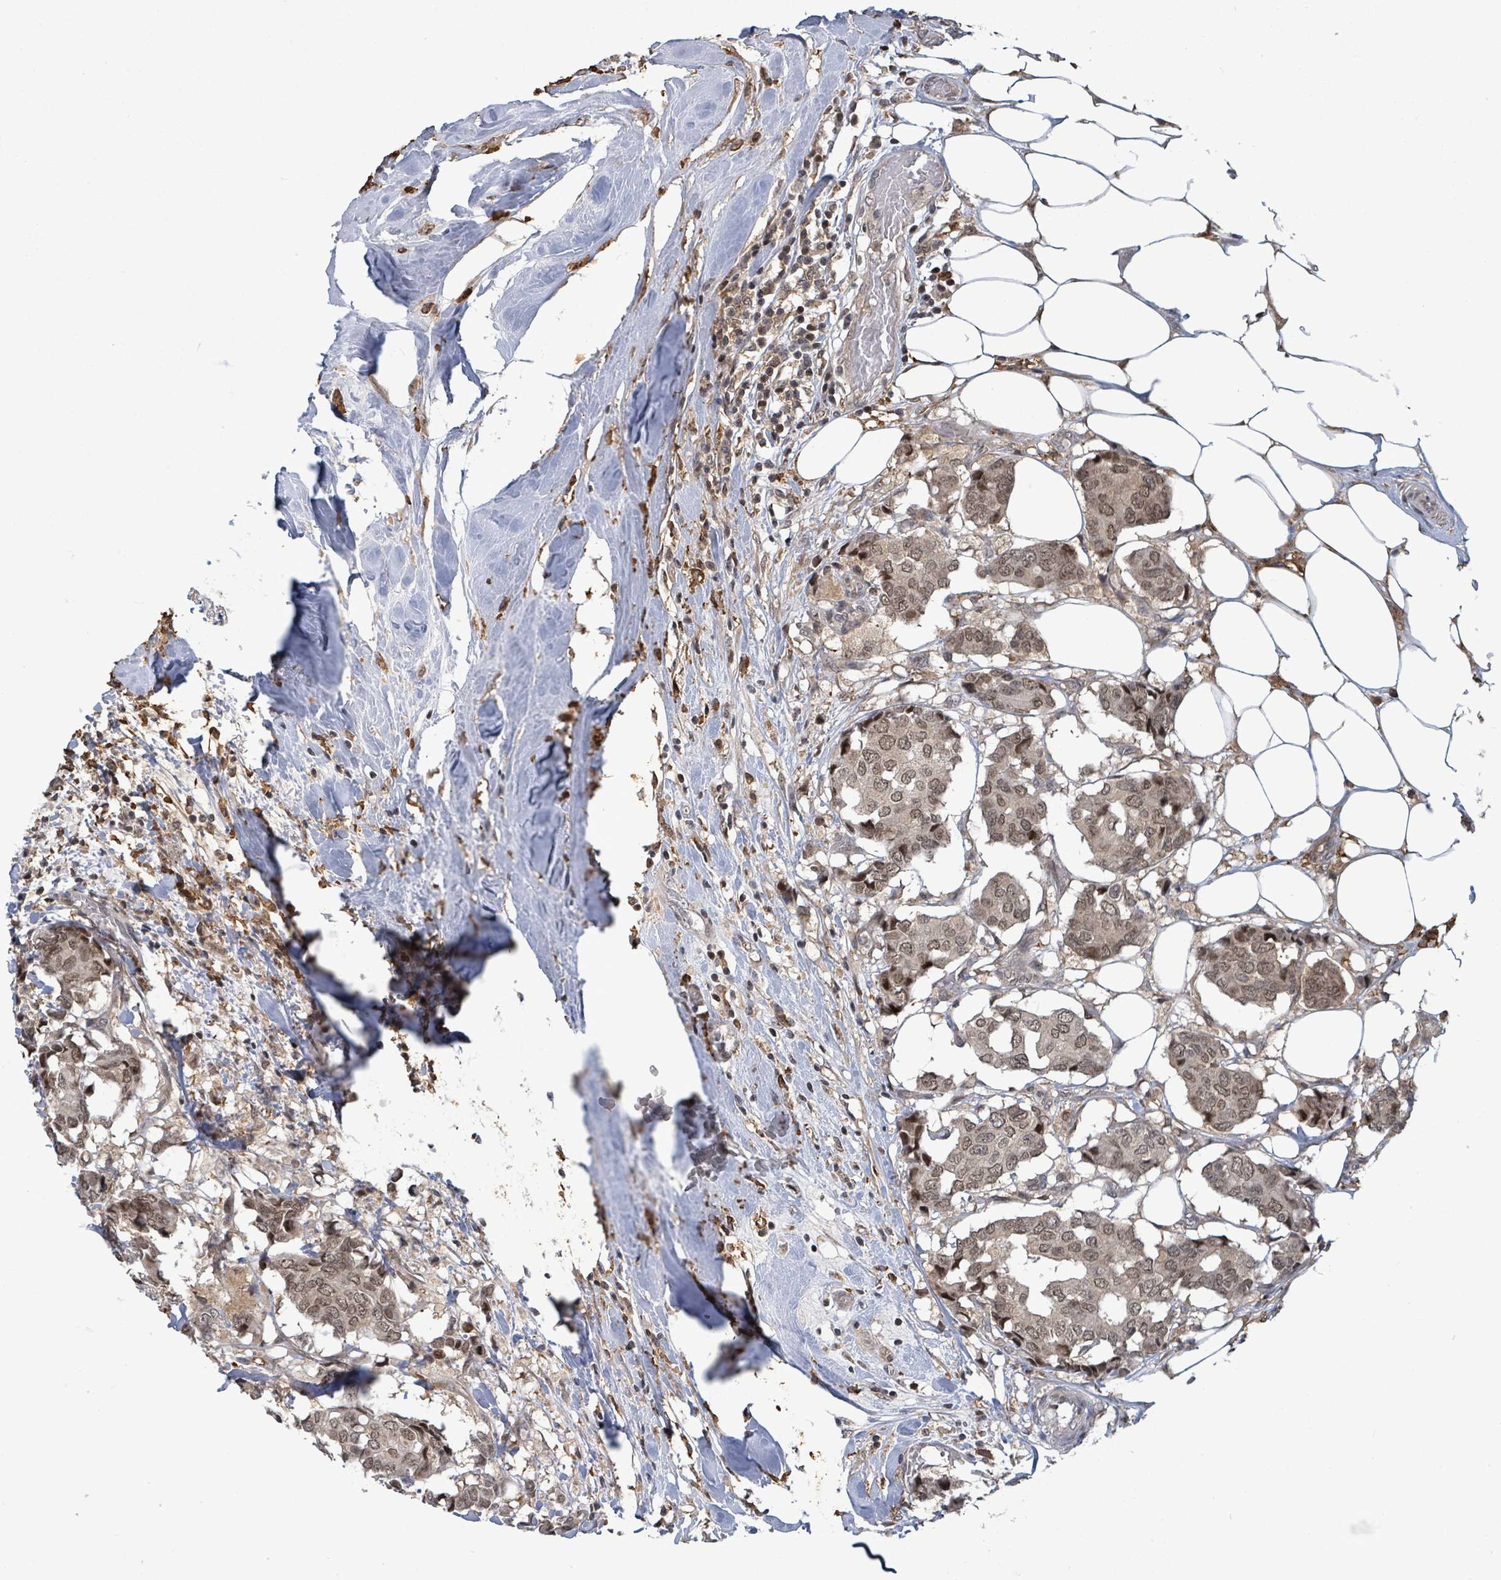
{"staining": {"intensity": "moderate", "quantity": ">75%", "location": "nuclear"}, "tissue": "breast cancer", "cell_type": "Tumor cells", "image_type": "cancer", "snomed": [{"axis": "morphology", "description": "Duct carcinoma"}, {"axis": "topography", "description": "Breast"}], "caption": "Protein staining of breast cancer tissue demonstrates moderate nuclear expression in approximately >75% of tumor cells. (DAB (3,3'-diaminobenzidine) IHC, brown staining for protein, blue staining for nuclei).", "gene": "FBXO6", "patient": {"sex": "female", "age": 75}}